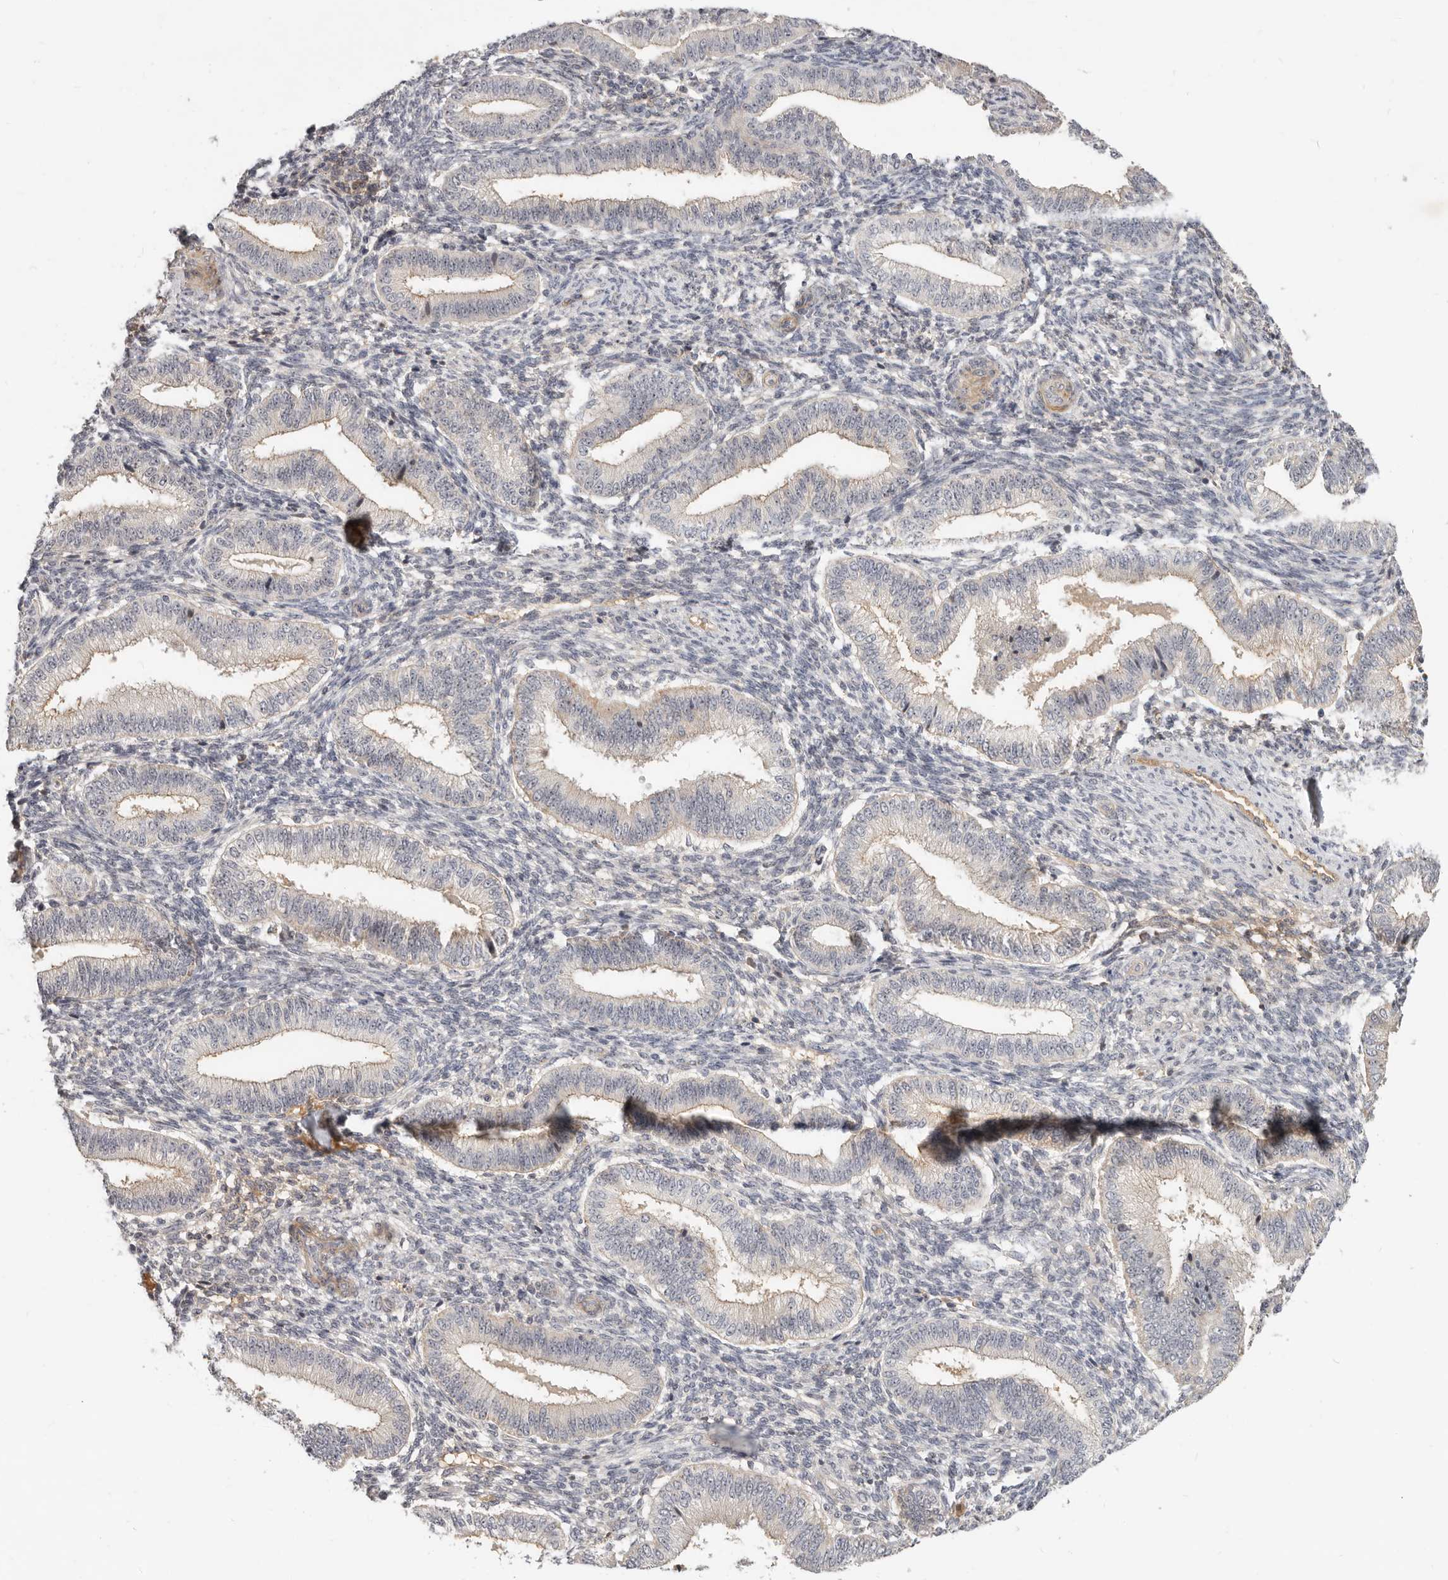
{"staining": {"intensity": "negative", "quantity": "none", "location": "none"}, "tissue": "endometrium", "cell_type": "Cells in endometrial stroma", "image_type": "normal", "snomed": [{"axis": "morphology", "description": "Normal tissue, NOS"}, {"axis": "topography", "description": "Endometrium"}], "caption": "Histopathology image shows no significant protein staining in cells in endometrial stroma of normal endometrium.", "gene": "MICALL2", "patient": {"sex": "female", "age": 39}}